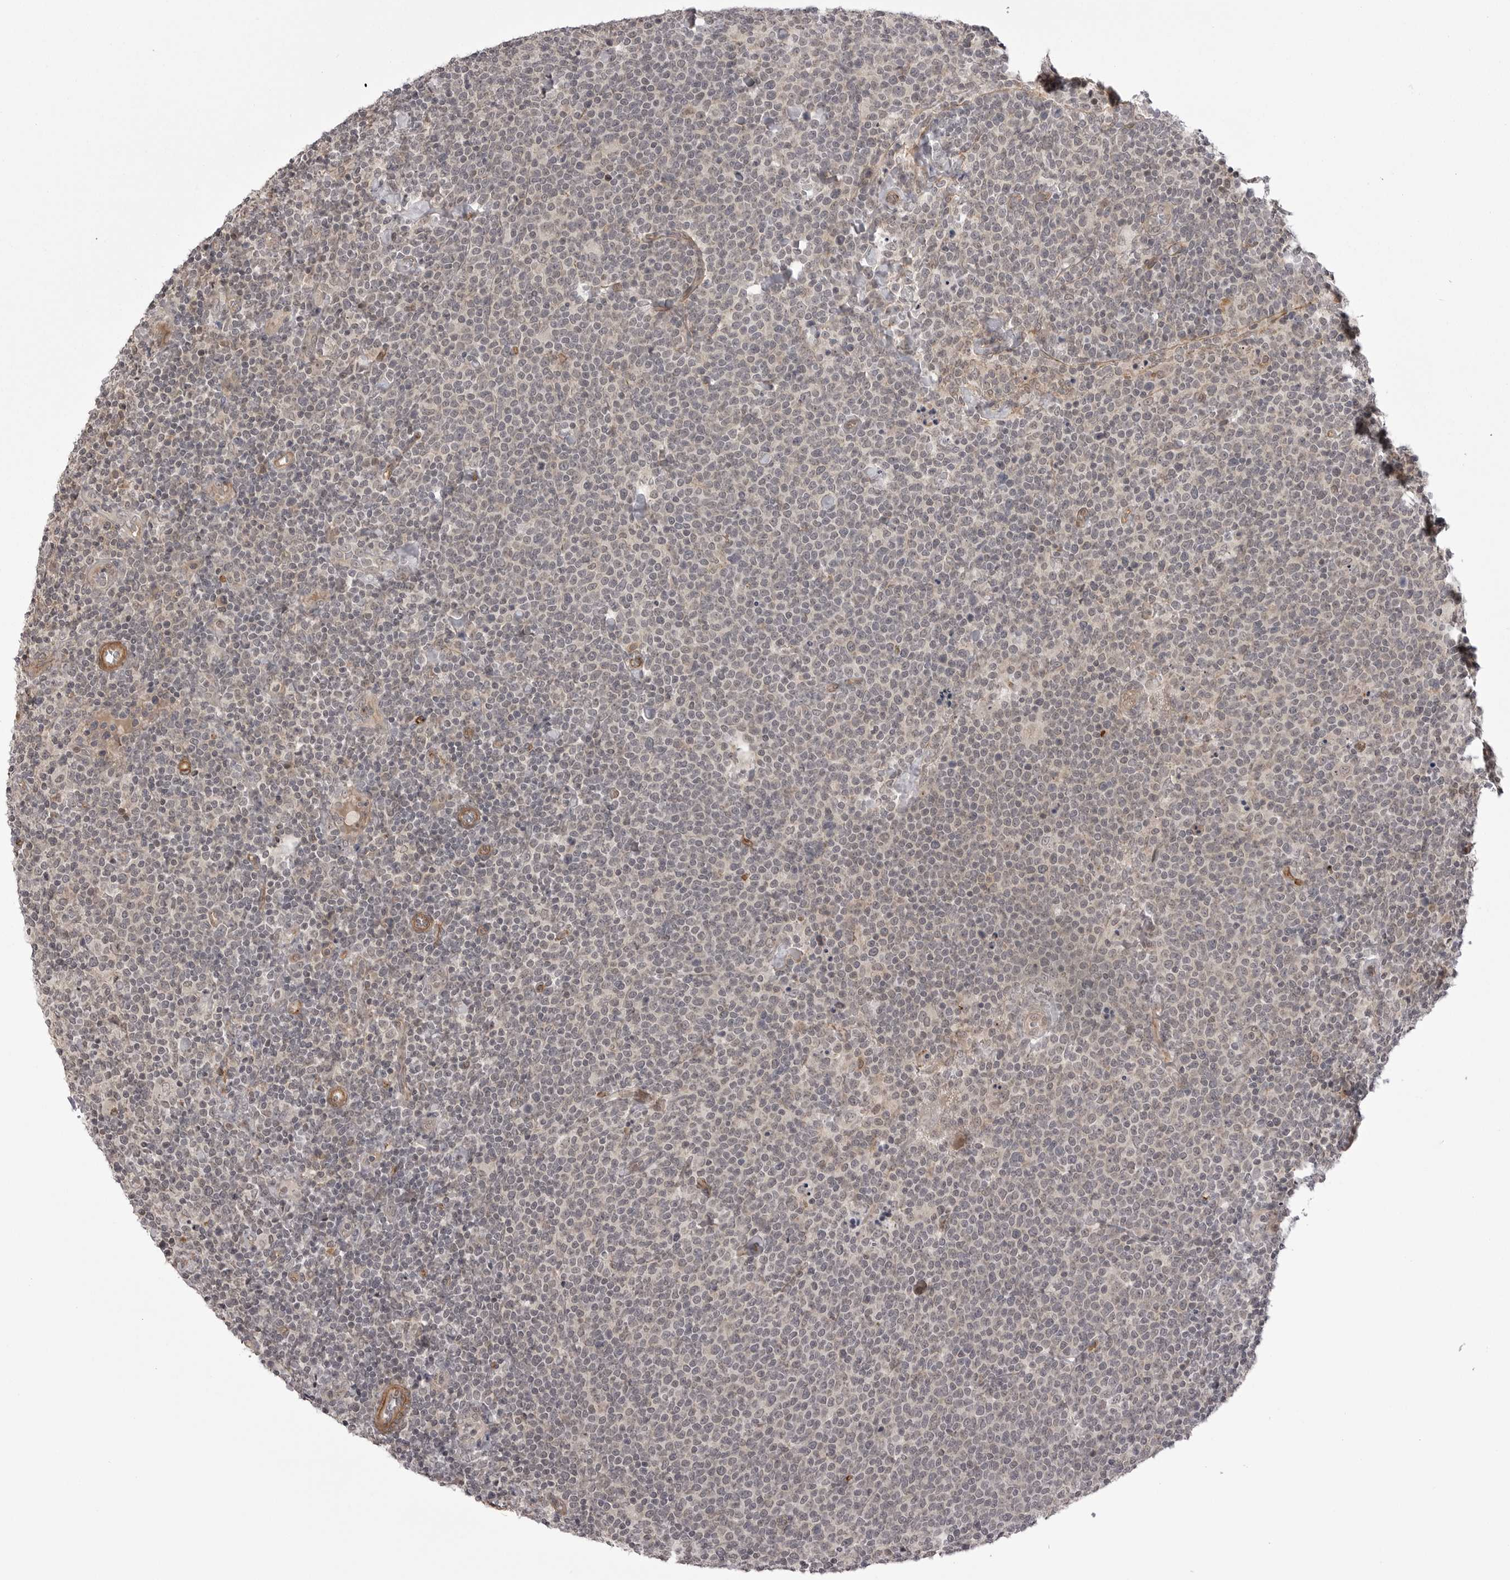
{"staining": {"intensity": "negative", "quantity": "none", "location": "none"}, "tissue": "lymphoma", "cell_type": "Tumor cells", "image_type": "cancer", "snomed": [{"axis": "morphology", "description": "Malignant lymphoma, non-Hodgkin's type, High grade"}, {"axis": "topography", "description": "Lymph node"}], "caption": "Immunohistochemistry histopathology image of neoplastic tissue: human lymphoma stained with DAB demonstrates no significant protein staining in tumor cells.", "gene": "SORBS1", "patient": {"sex": "male", "age": 61}}